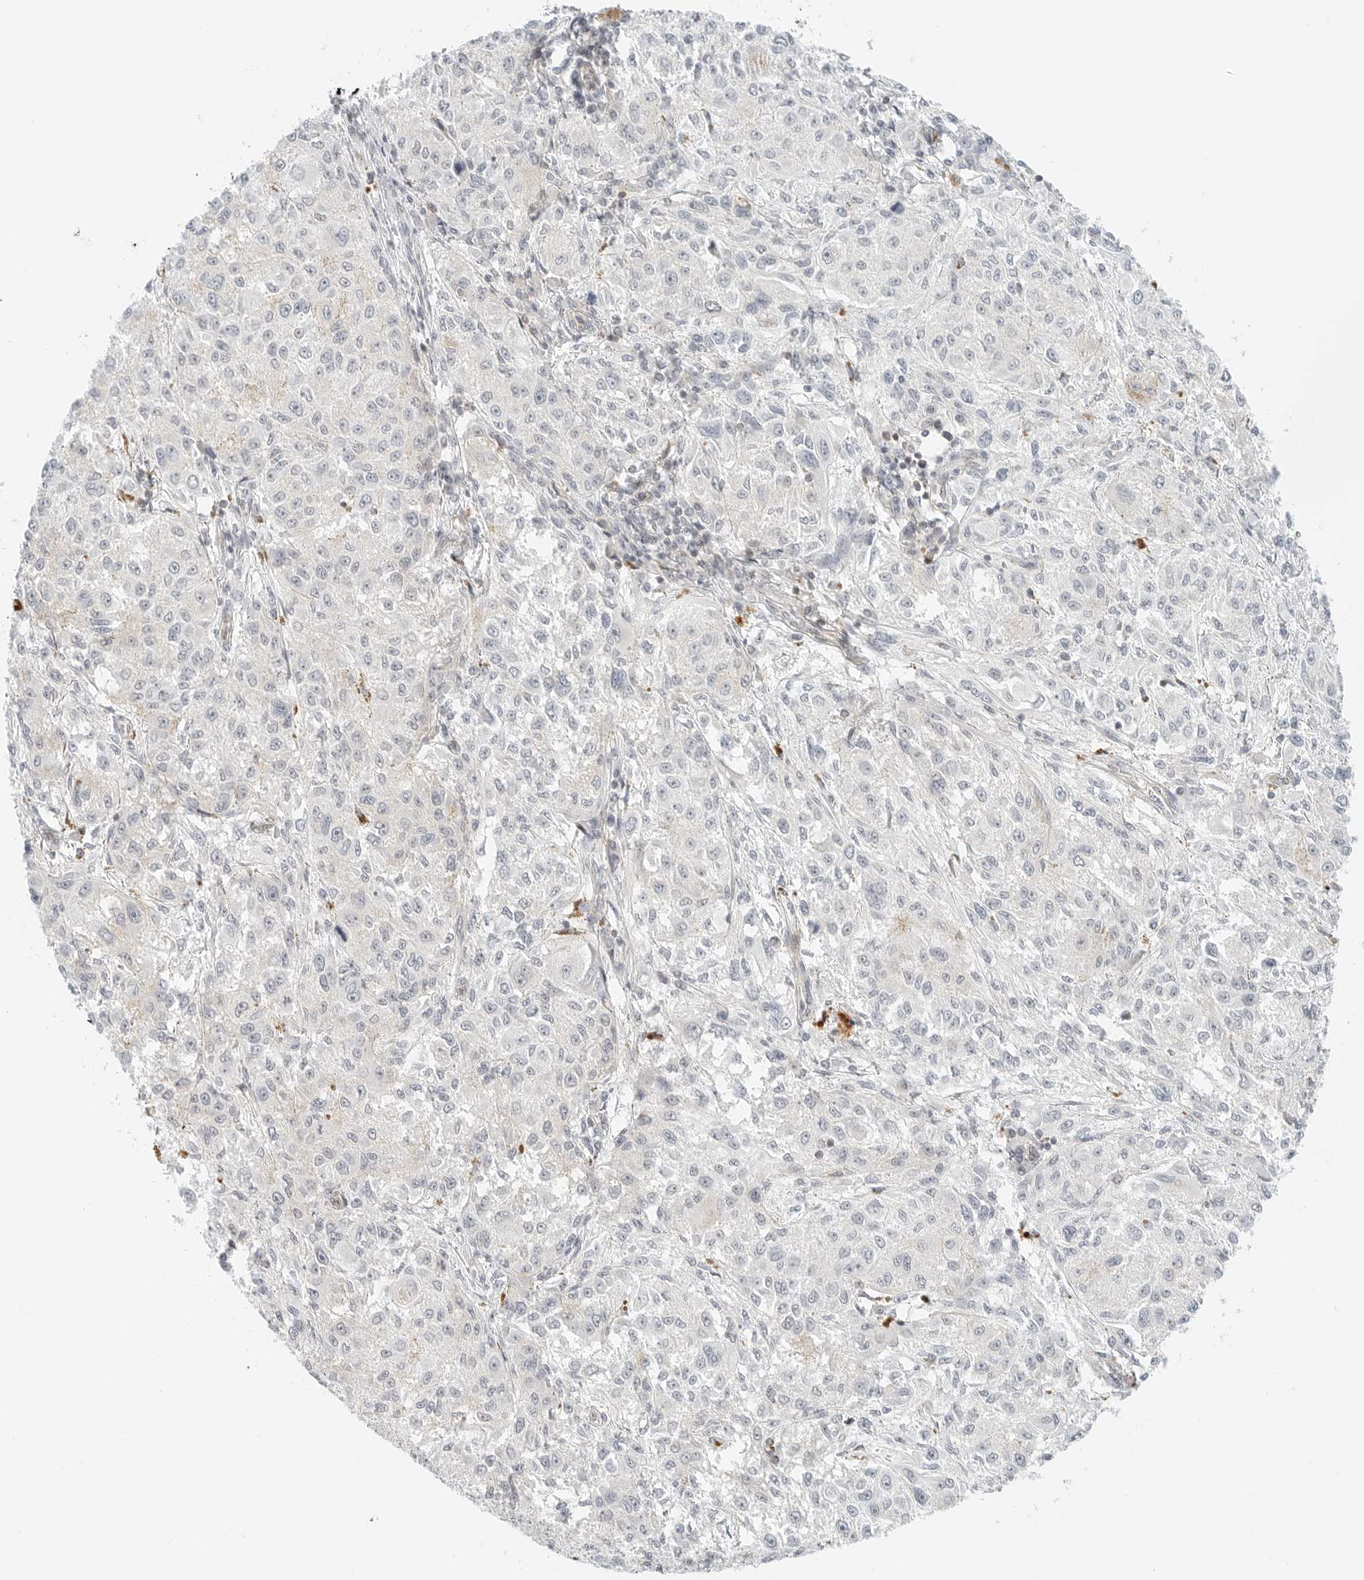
{"staining": {"intensity": "negative", "quantity": "none", "location": "none"}, "tissue": "melanoma", "cell_type": "Tumor cells", "image_type": "cancer", "snomed": [{"axis": "morphology", "description": "Necrosis, NOS"}, {"axis": "morphology", "description": "Malignant melanoma, NOS"}, {"axis": "topography", "description": "Skin"}], "caption": "A photomicrograph of melanoma stained for a protein reveals no brown staining in tumor cells.", "gene": "IQCC", "patient": {"sex": "female", "age": 87}}